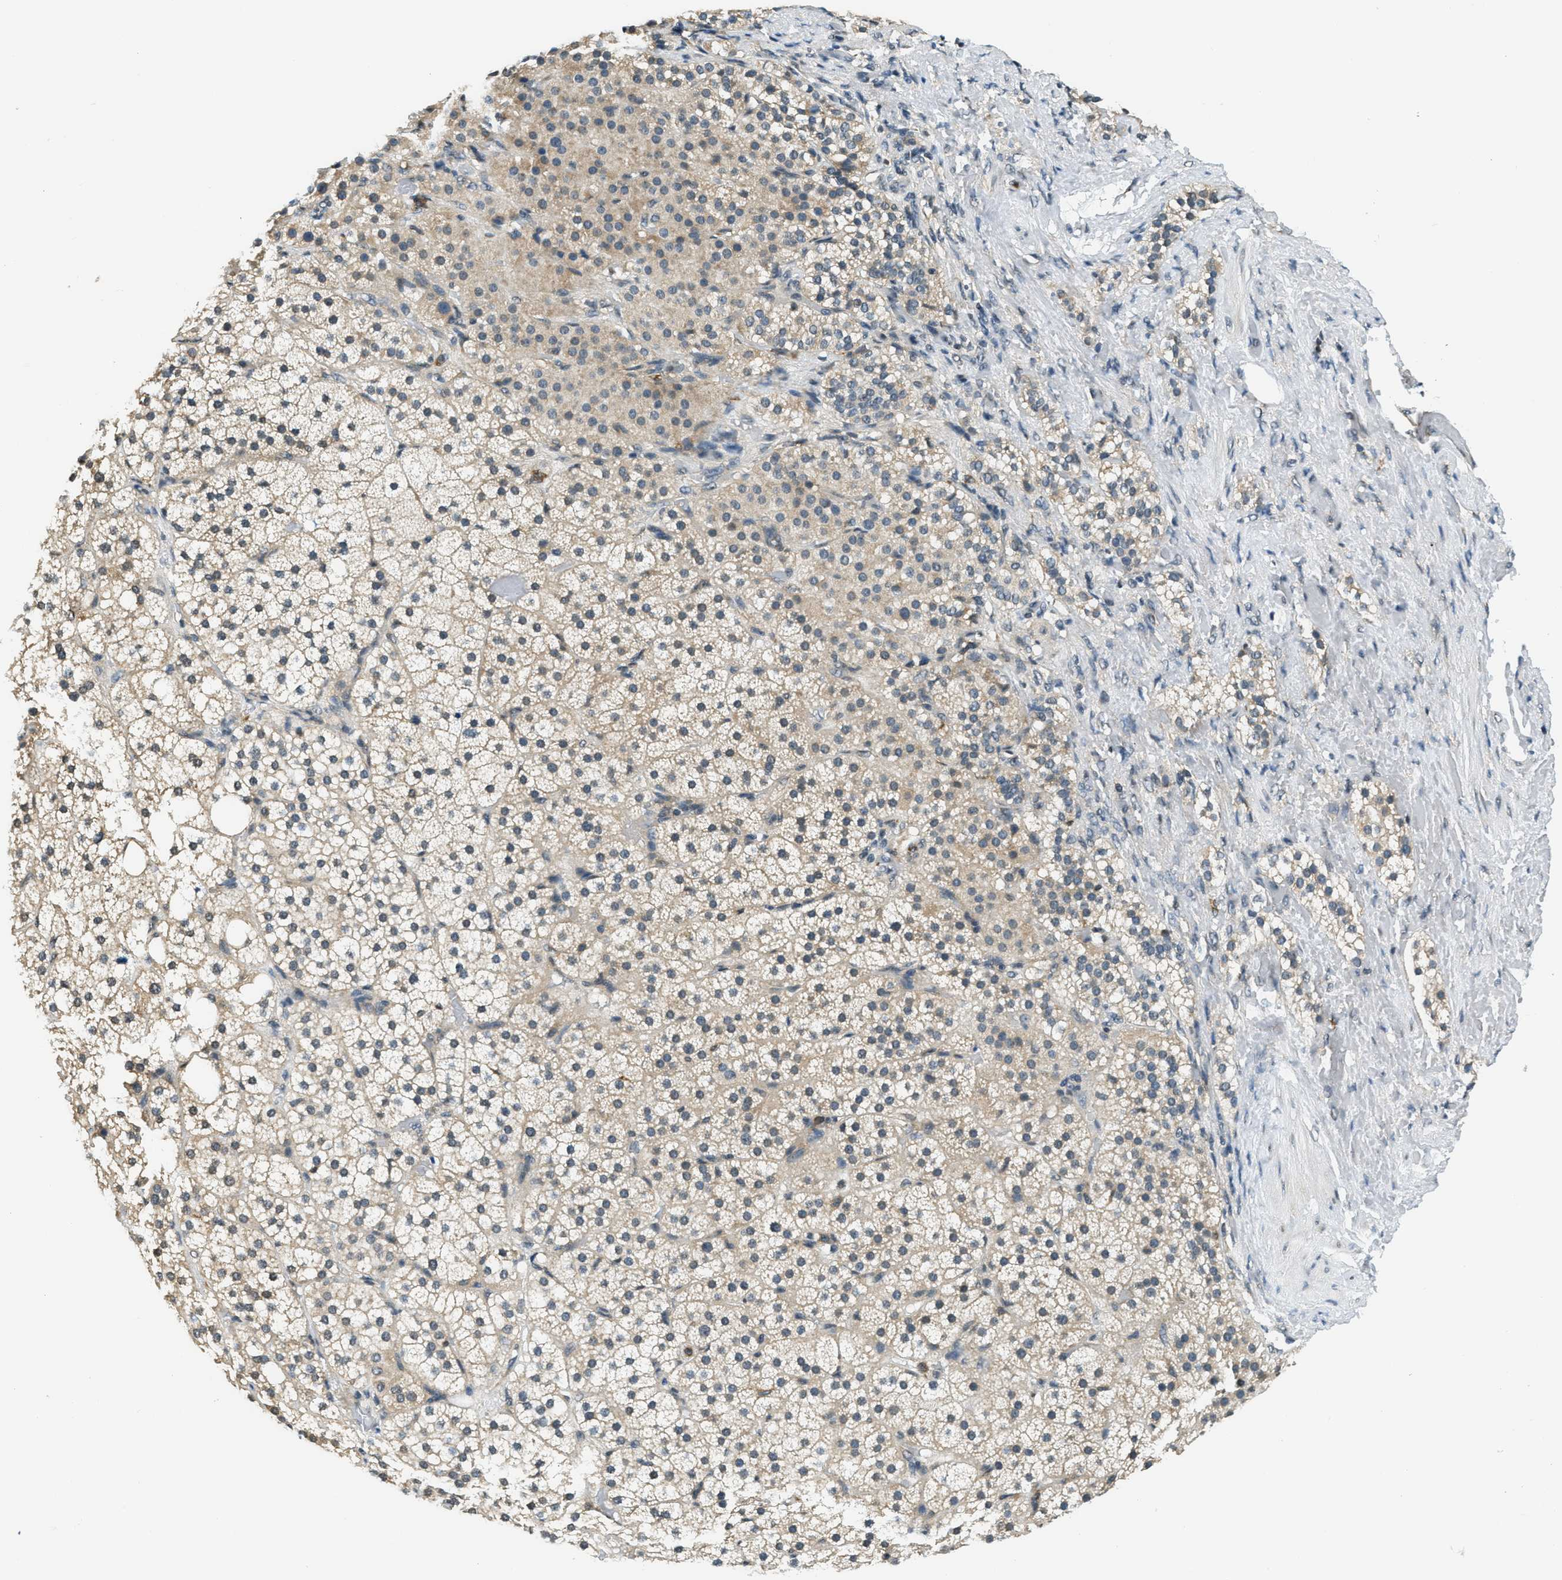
{"staining": {"intensity": "weak", "quantity": "25%-75%", "location": "cytoplasmic/membranous"}, "tissue": "adrenal gland", "cell_type": "Glandular cells", "image_type": "normal", "snomed": [{"axis": "morphology", "description": "Normal tissue, NOS"}, {"axis": "topography", "description": "Adrenal gland"}], "caption": "IHC staining of benign adrenal gland, which shows low levels of weak cytoplasmic/membranous staining in about 25%-75% of glandular cells indicating weak cytoplasmic/membranous protein positivity. The staining was performed using DAB (3,3'-diaminobenzidine) (brown) for protein detection and nuclei were counterstained in hematoxylin (blue).", "gene": "RAB11FIP1", "patient": {"sex": "female", "age": 59}}